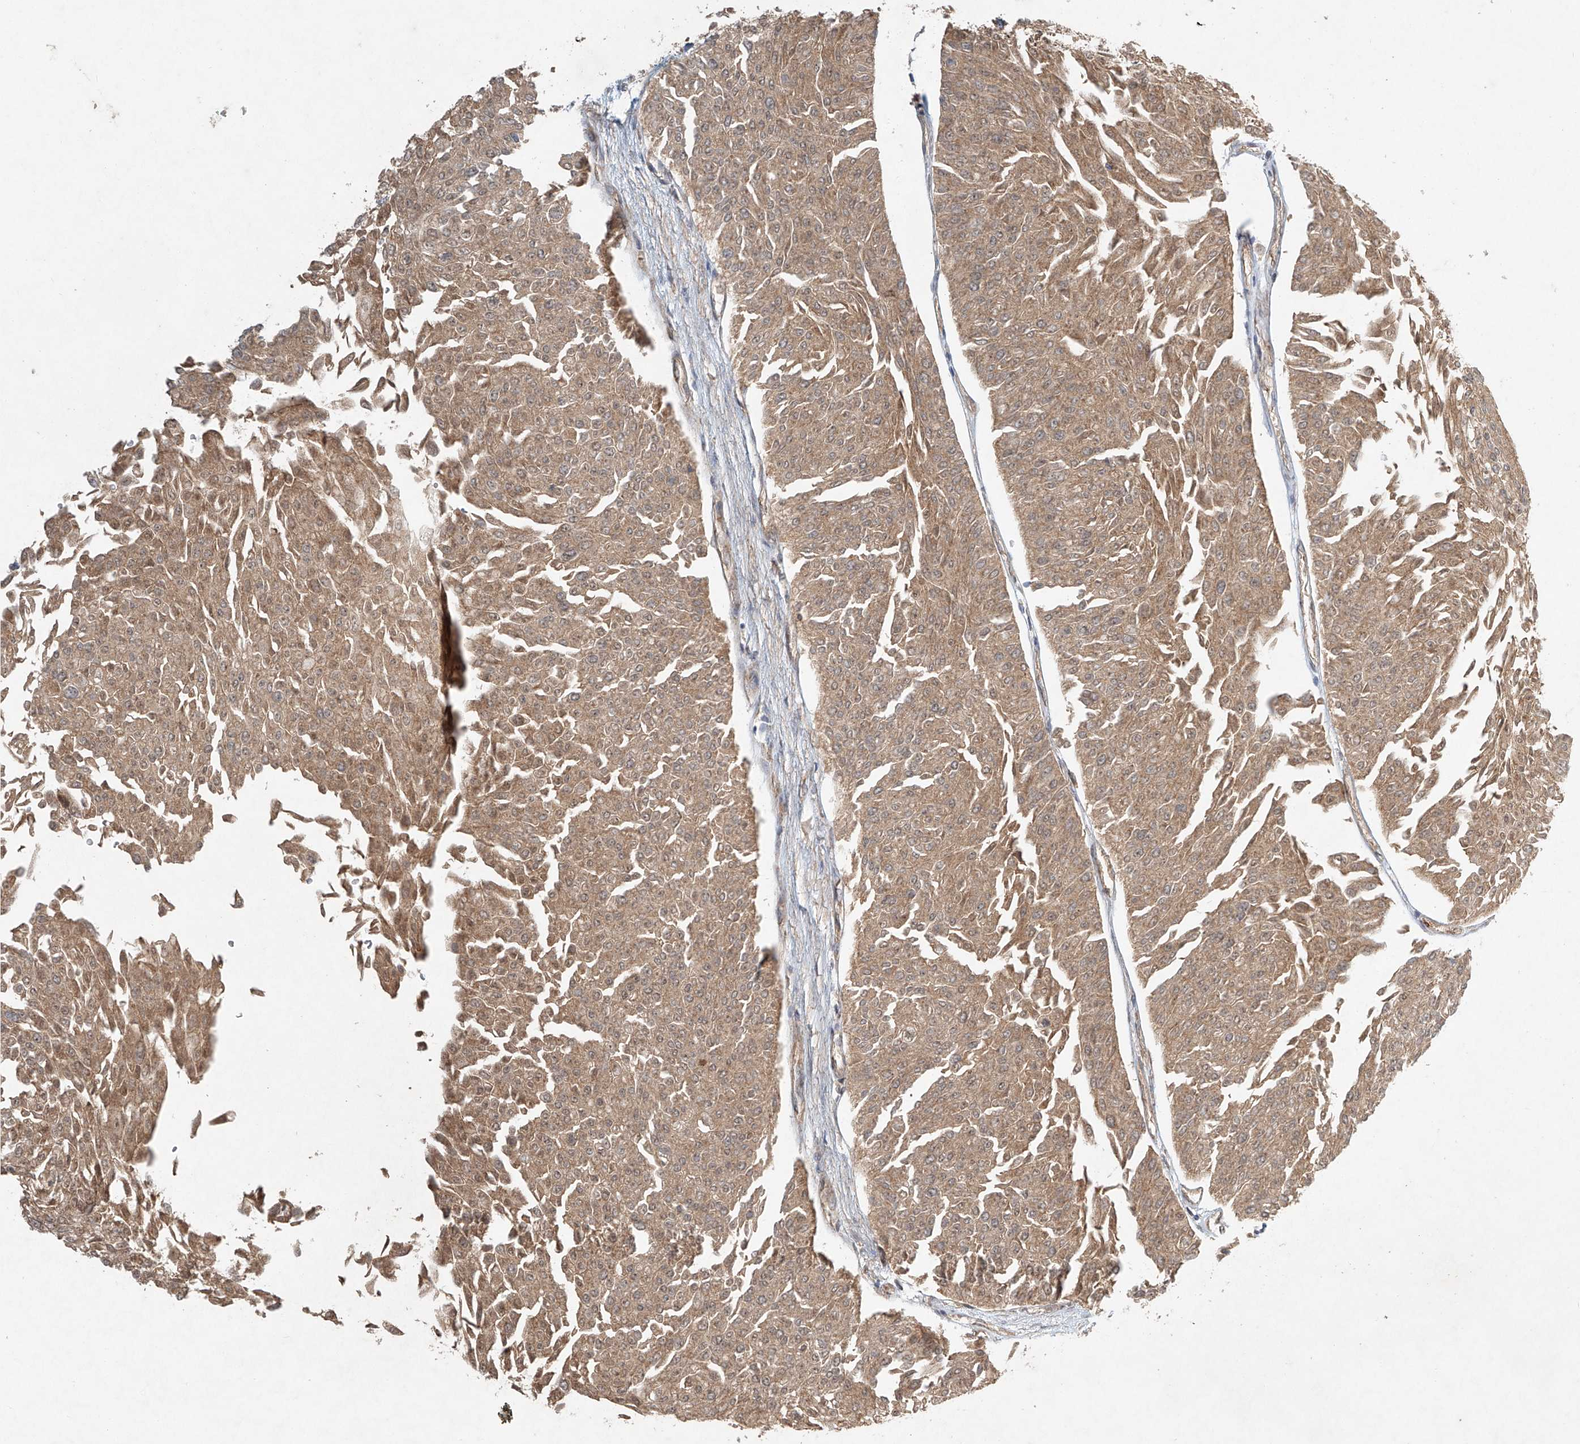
{"staining": {"intensity": "moderate", "quantity": ">75%", "location": "cytoplasmic/membranous"}, "tissue": "urothelial cancer", "cell_type": "Tumor cells", "image_type": "cancer", "snomed": [{"axis": "morphology", "description": "Urothelial carcinoma, Low grade"}, {"axis": "topography", "description": "Urinary bladder"}], "caption": "Immunohistochemistry (IHC) photomicrograph of neoplastic tissue: human low-grade urothelial carcinoma stained using immunohistochemistry (IHC) demonstrates medium levels of moderate protein expression localized specifically in the cytoplasmic/membranous of tumor cells, appearing as a cytoplasmic/membranous brown color.", "gene": "DCAF11", "patient": {"sex": "male", "age": 67}}